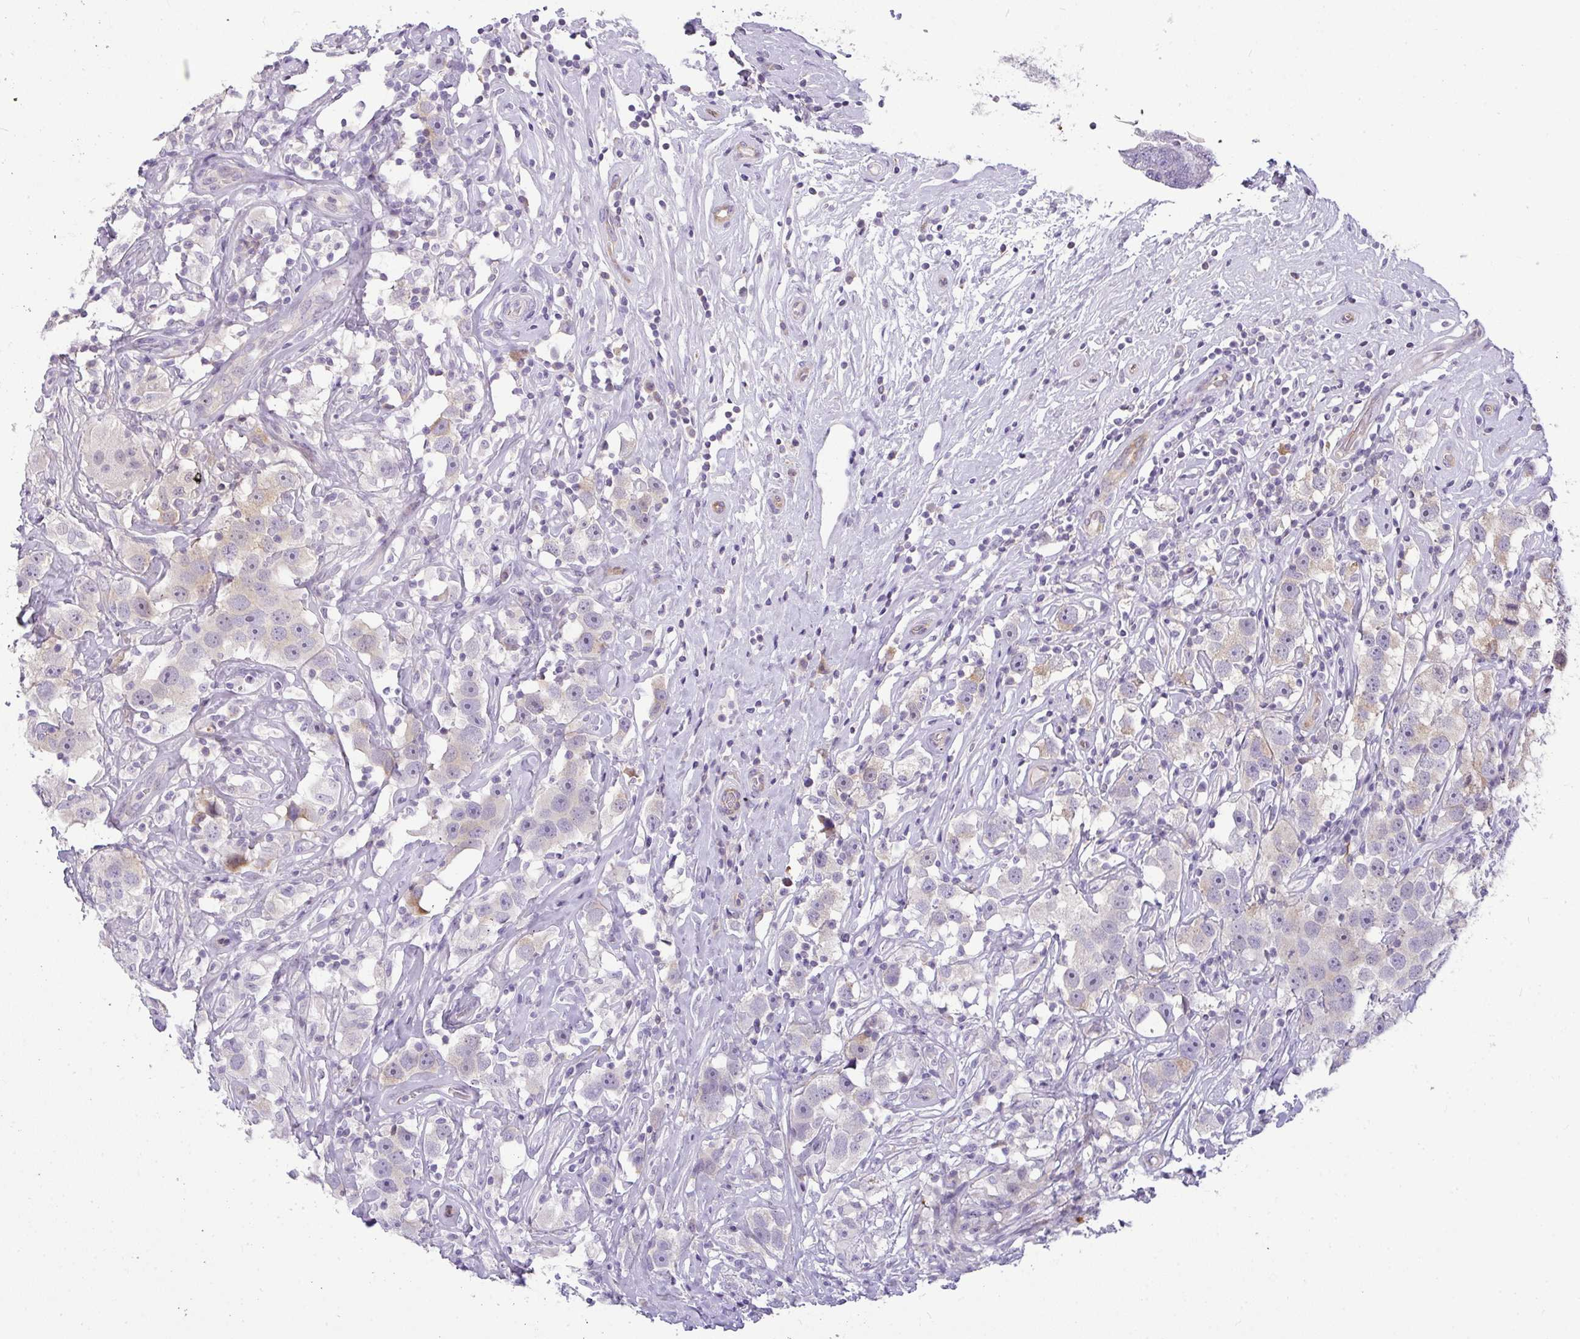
{"staining": {"intensity": "weak", "quantity": "<25%", "location": "cytoplasmic/membranous"}, "tissue": "testis cancer", "cell_type": "Tumor cells", "image_type": "cancer", "snomed": [{"axis": "morphology", "description": "Seminoma, NOS"}, {"axis": "topography", "description": "Testis"}], "caption": "Seminoma (testis) stained for a protein using IHC displays no positivity tumor cells.", "gene": "LIPE", "patient": {"sex": "male", "age": 49}}